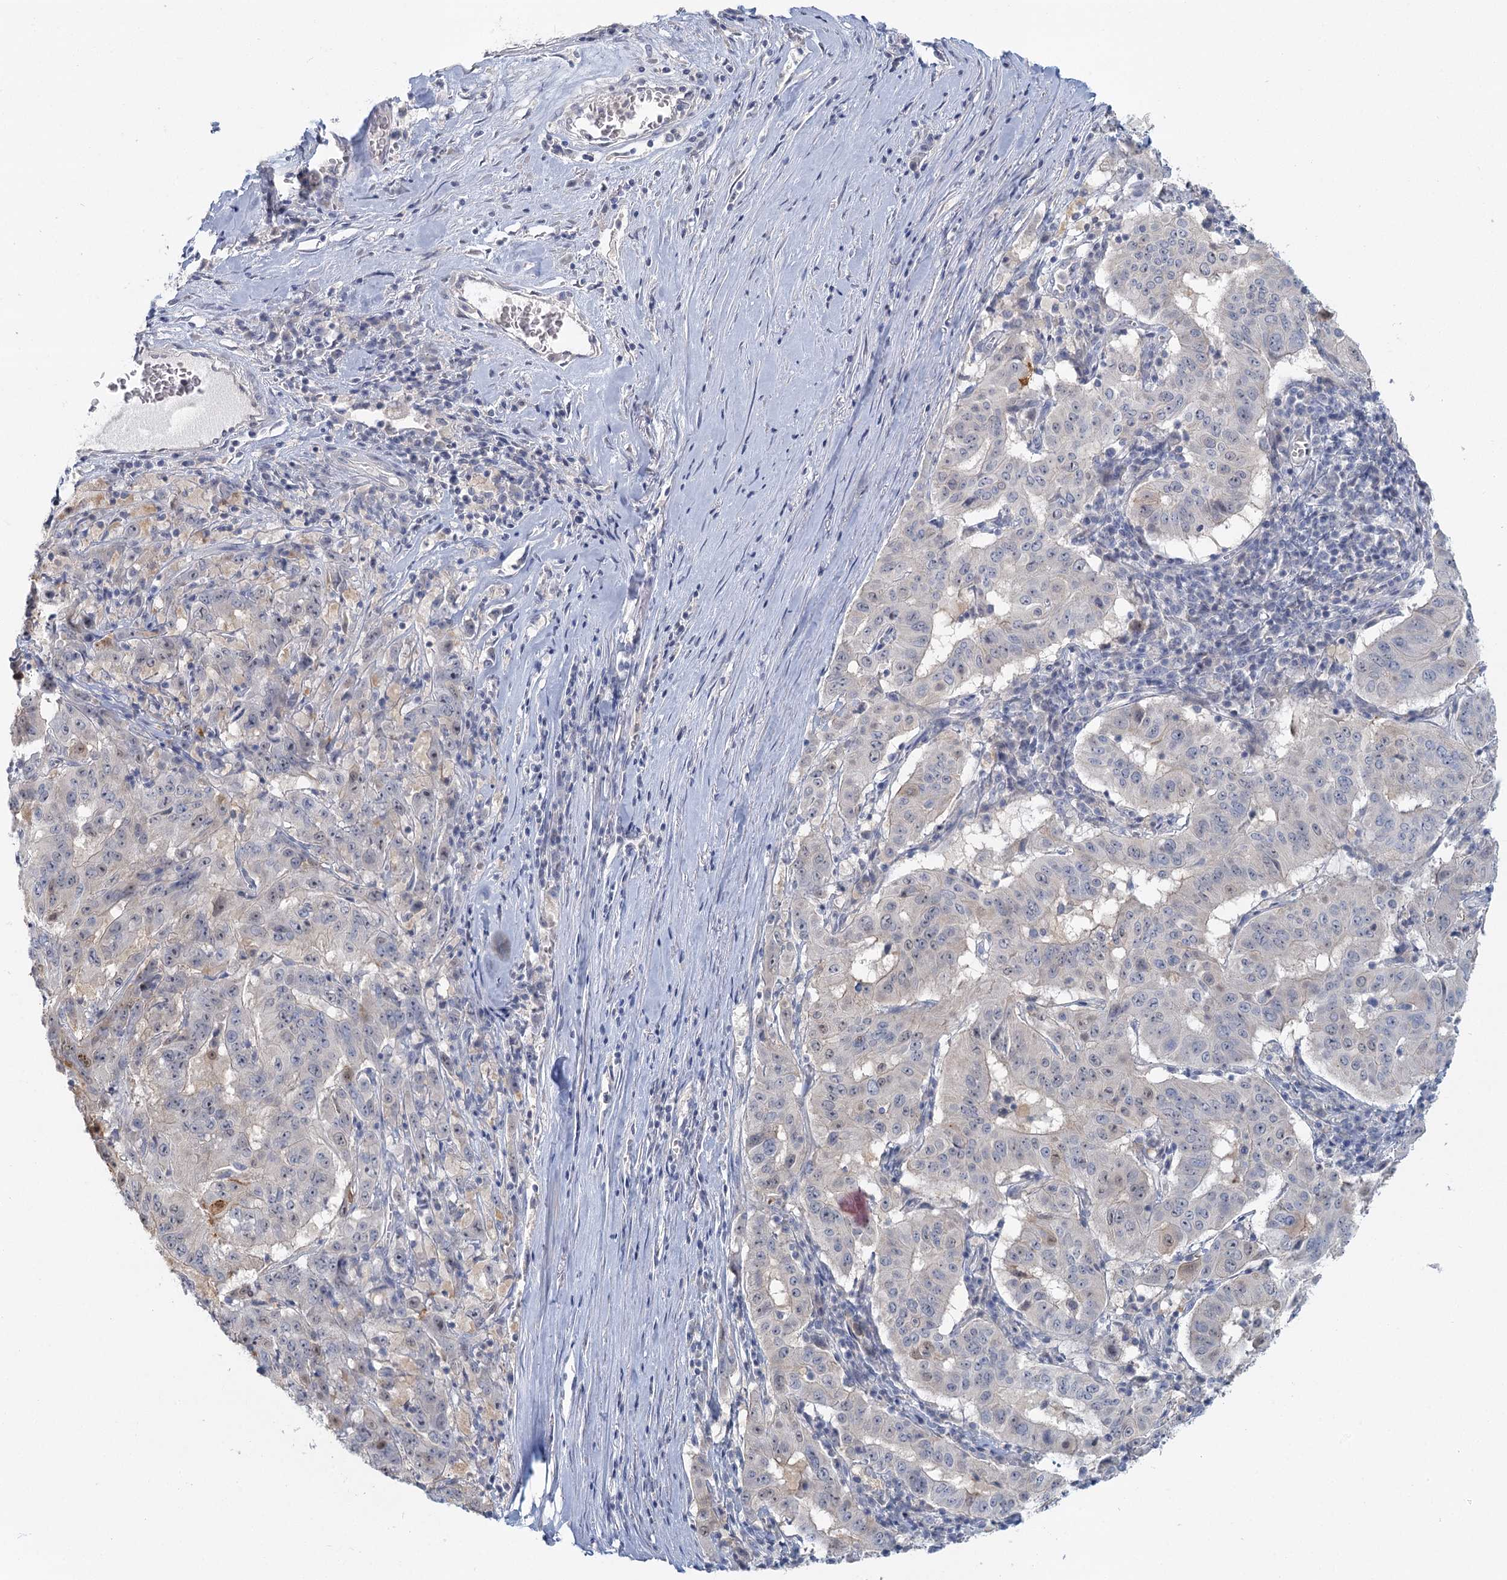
{"staining": {"intensity": "negative", "quantity": "none", "location": "none"}, "tissue": "pancreatic cancer", "cell_type": "Tumor cells", "image_type": "cancer", "snomed": [{"axis": "morphology", "description": "Adenocarcinoma, NOS"}, {"axis": "topography", "description": "Pancreas"}], "caption": "Immunohistochemistry (IHC) of human pancreatic adenocarcinoma displays no positivity in tumor cells.", "gene": "MYO7B", "patient": {"sex": "male", "age": 63}}